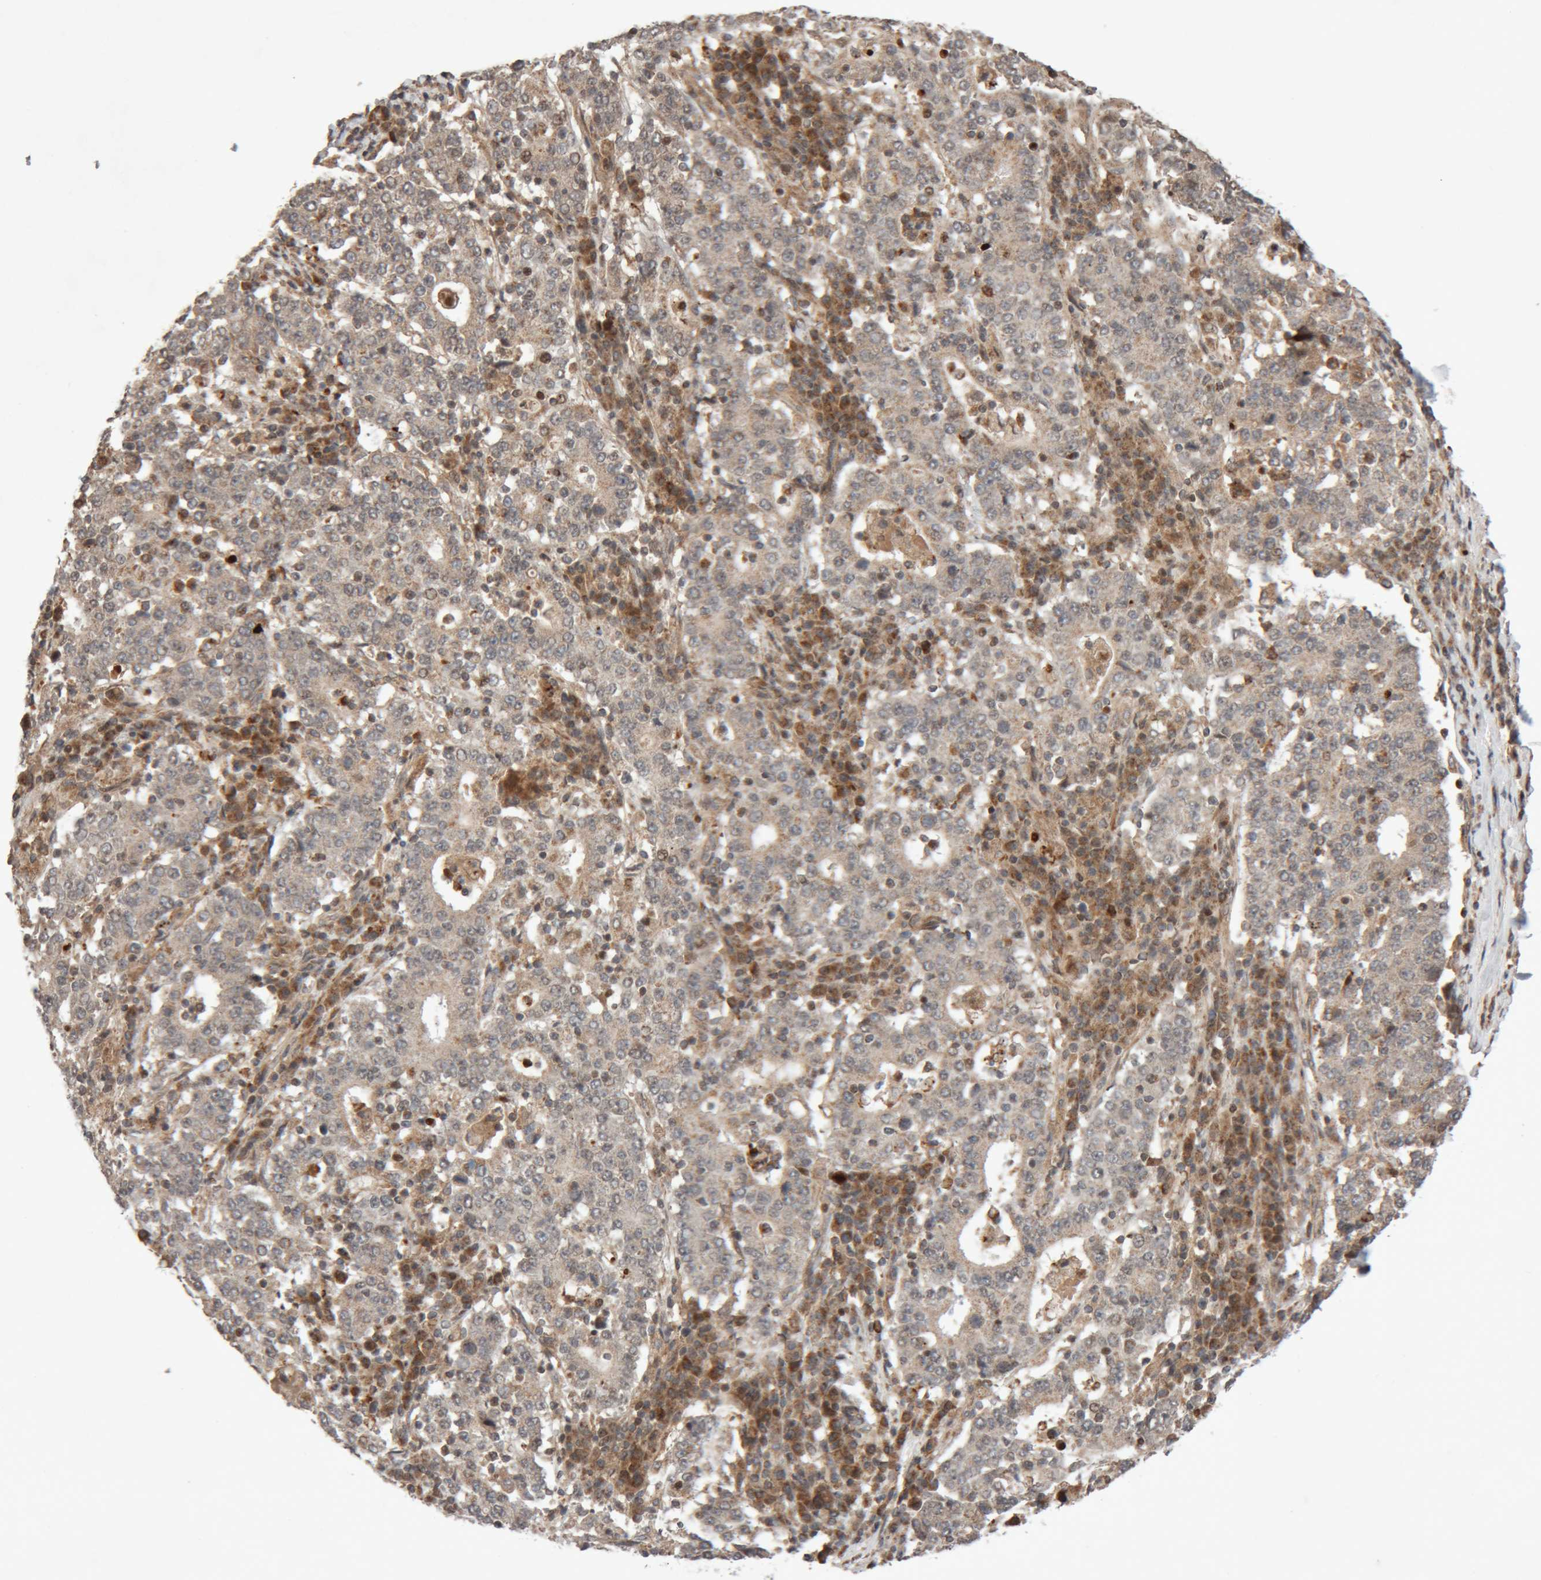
{"staining": {"intensity": "weak", "quantity": "25%-75%", "location": "cytoplasmic/membranous"}, "tissue": "stomach cancer", "cell_type": "Tumor cells", "image_type": "cancer", "snomed": [{"axis": "morphology", "description": "Adenocarcinoma, NOS"}, {"axis": "topography", "description": "Stomach"}], "caption": "Stomach adenocarcinoma tissue displays weak cytoplasmic/membranous expression in approximately 25%-75% of tumor cells, visualized by immunohistochemistry.", "gene": "KIF21B", "patient": {"sex": "male", "age": 59}}